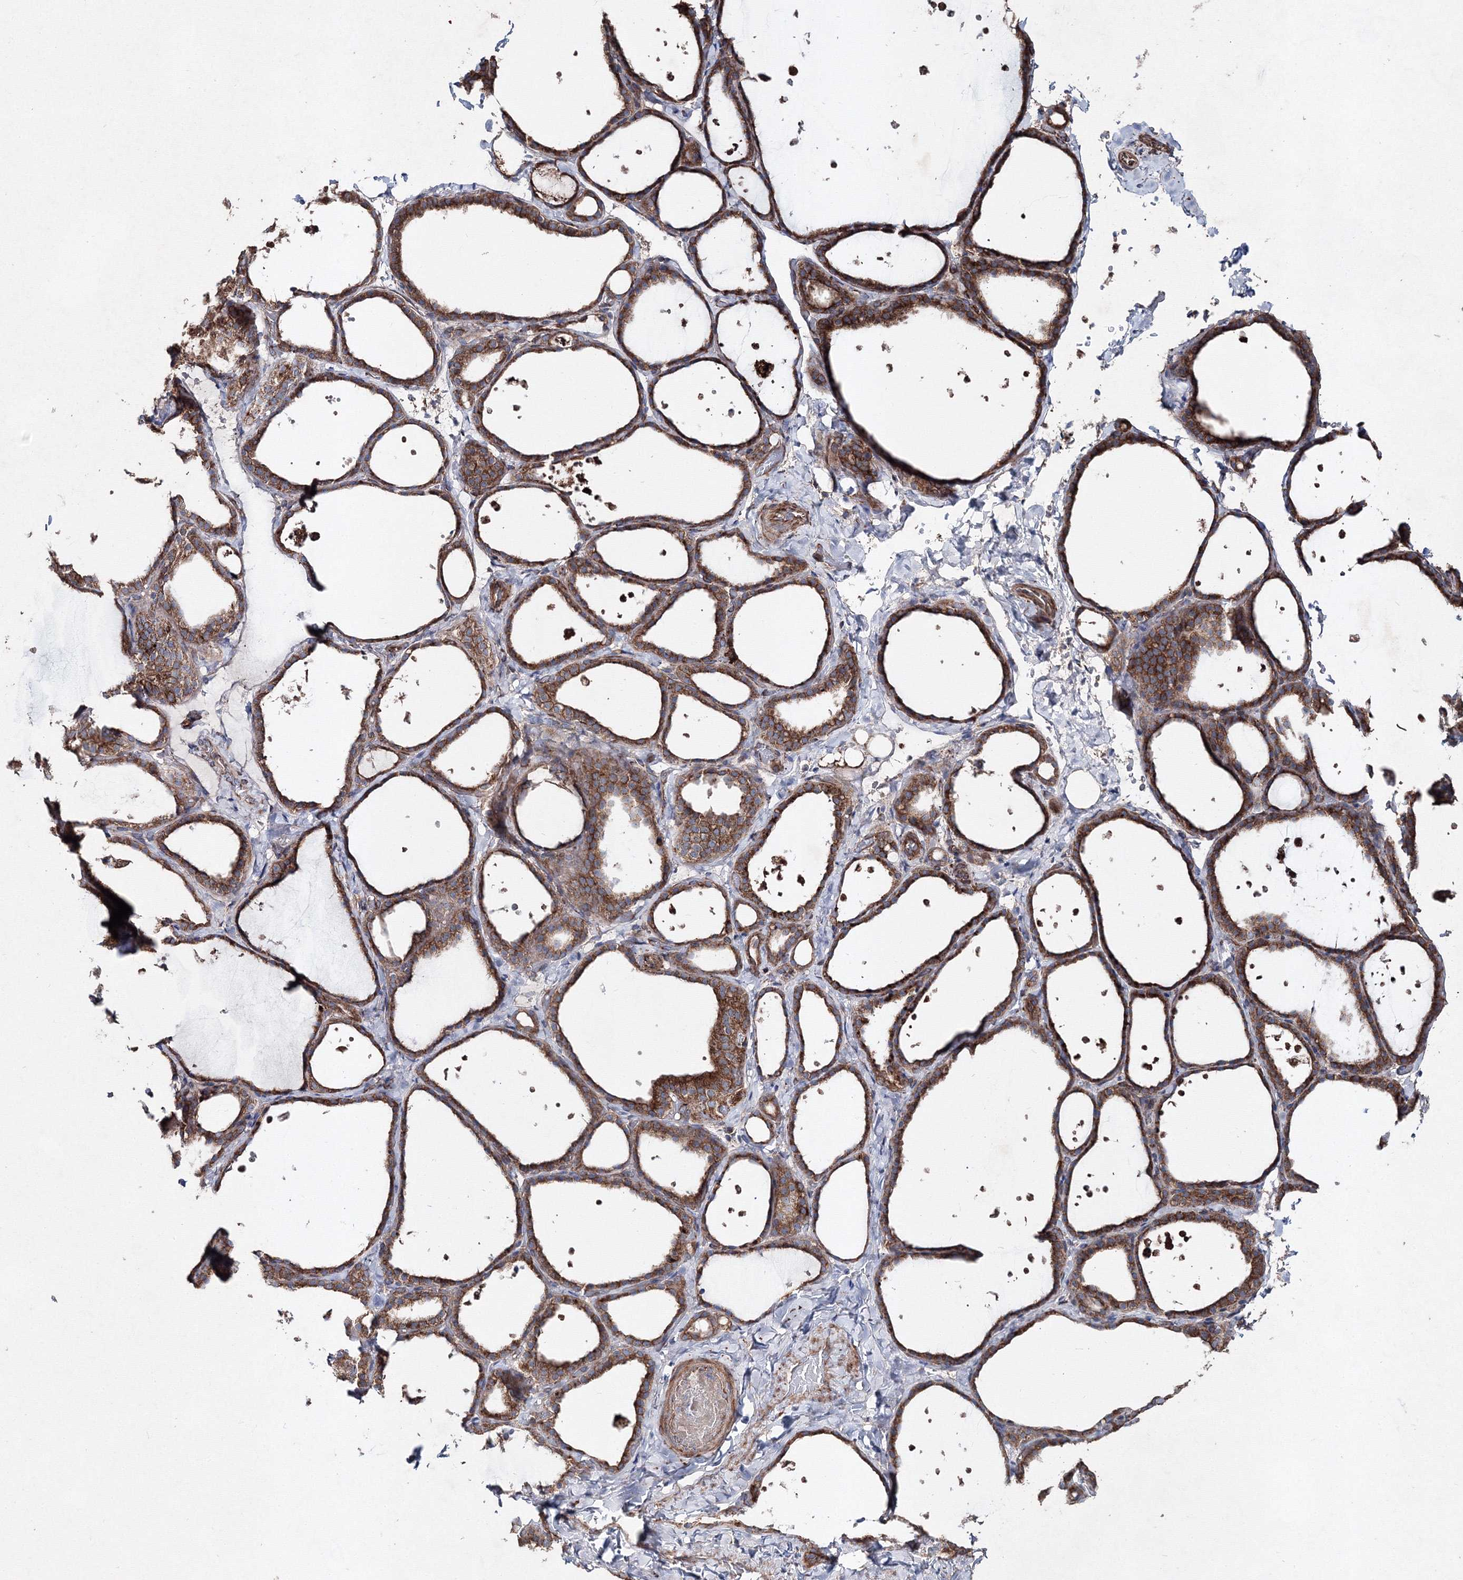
{"staining": {"intensity": "strong", "quantity": ">75%", "location": "cytoplasmic/membranous"}, "tissue": "thyroid gland", "cell_type": "Glandular cells", "image_type": "normal", "snomed": [{"axis": "morphology", "description": "Normal tissue, NOS"}, {"axis": "topography", "description": "Thyroid gland"}], "caption": "Glandular cells demonstrate strong cytoplasmic/membranous staining in about >75% of cells in unremarkable thyroid gland.", "gene": "GFM1", "patient": {"sex": "female", "age": 44}}